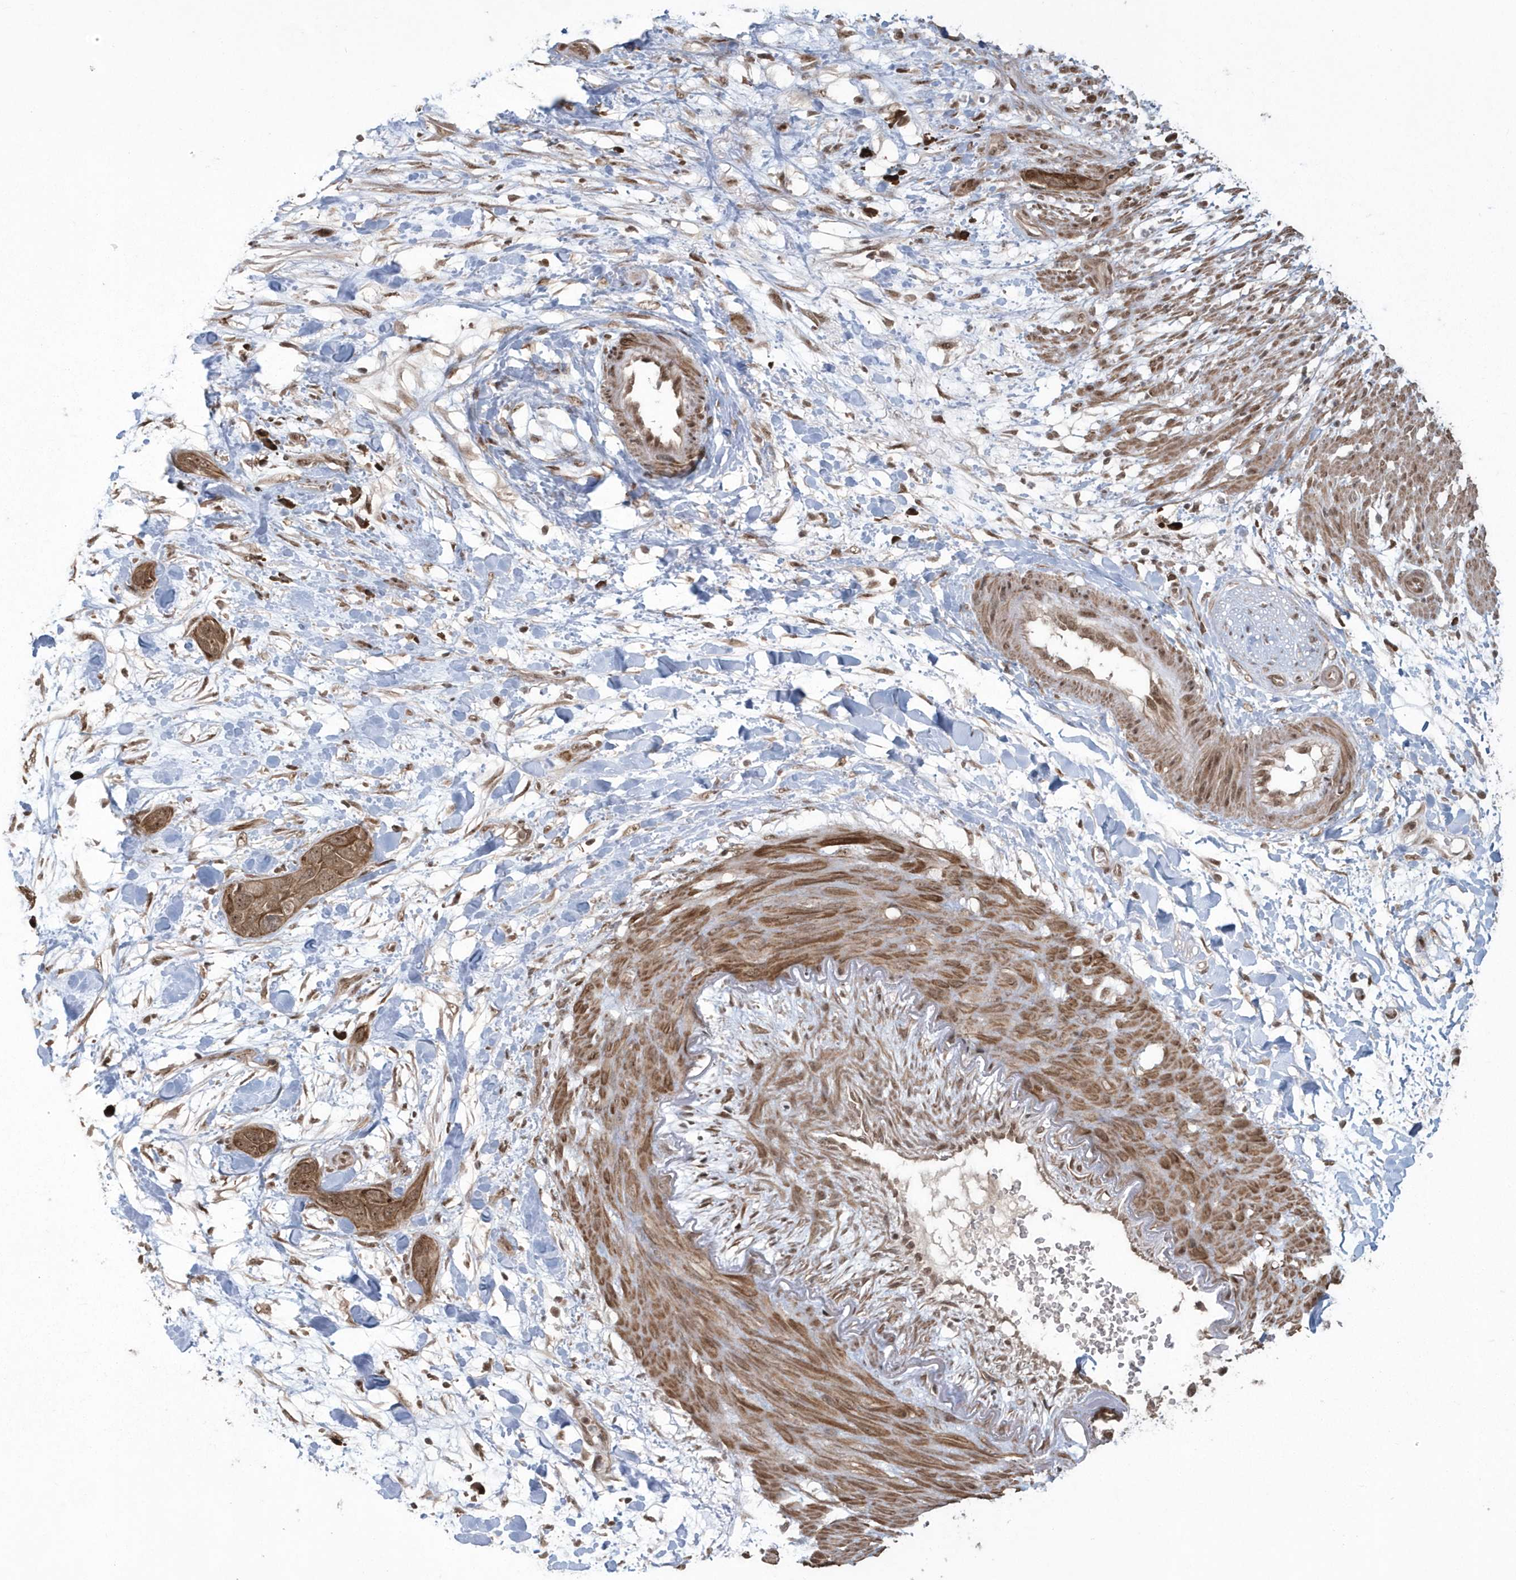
{"staining": {"intensity": "moderate", "quantity": ">75%", "location": "cytoplasmic/membranous,nuclear"}, "tissue": "pancreatic cancer", "cell_type": "Tumor cells", "image_type": "cancer", "snomed": [{"axis": "morphology", "description": "Adenocarcinoma, NOS"}, {"axis": "topography", "description": "Pancreas"}], "caption": "Immunohistochemistry (IHC) micrograph of human pancreatic adenocarcinoma stained for a protein (brown), which exhibits medium levels of moderate cytoplasmic/membranous and nuclear positivity in approximately >75% of tumor cells.", "gene": "EPB41L4A", "patient": {"sex": "female", "age": 60}}